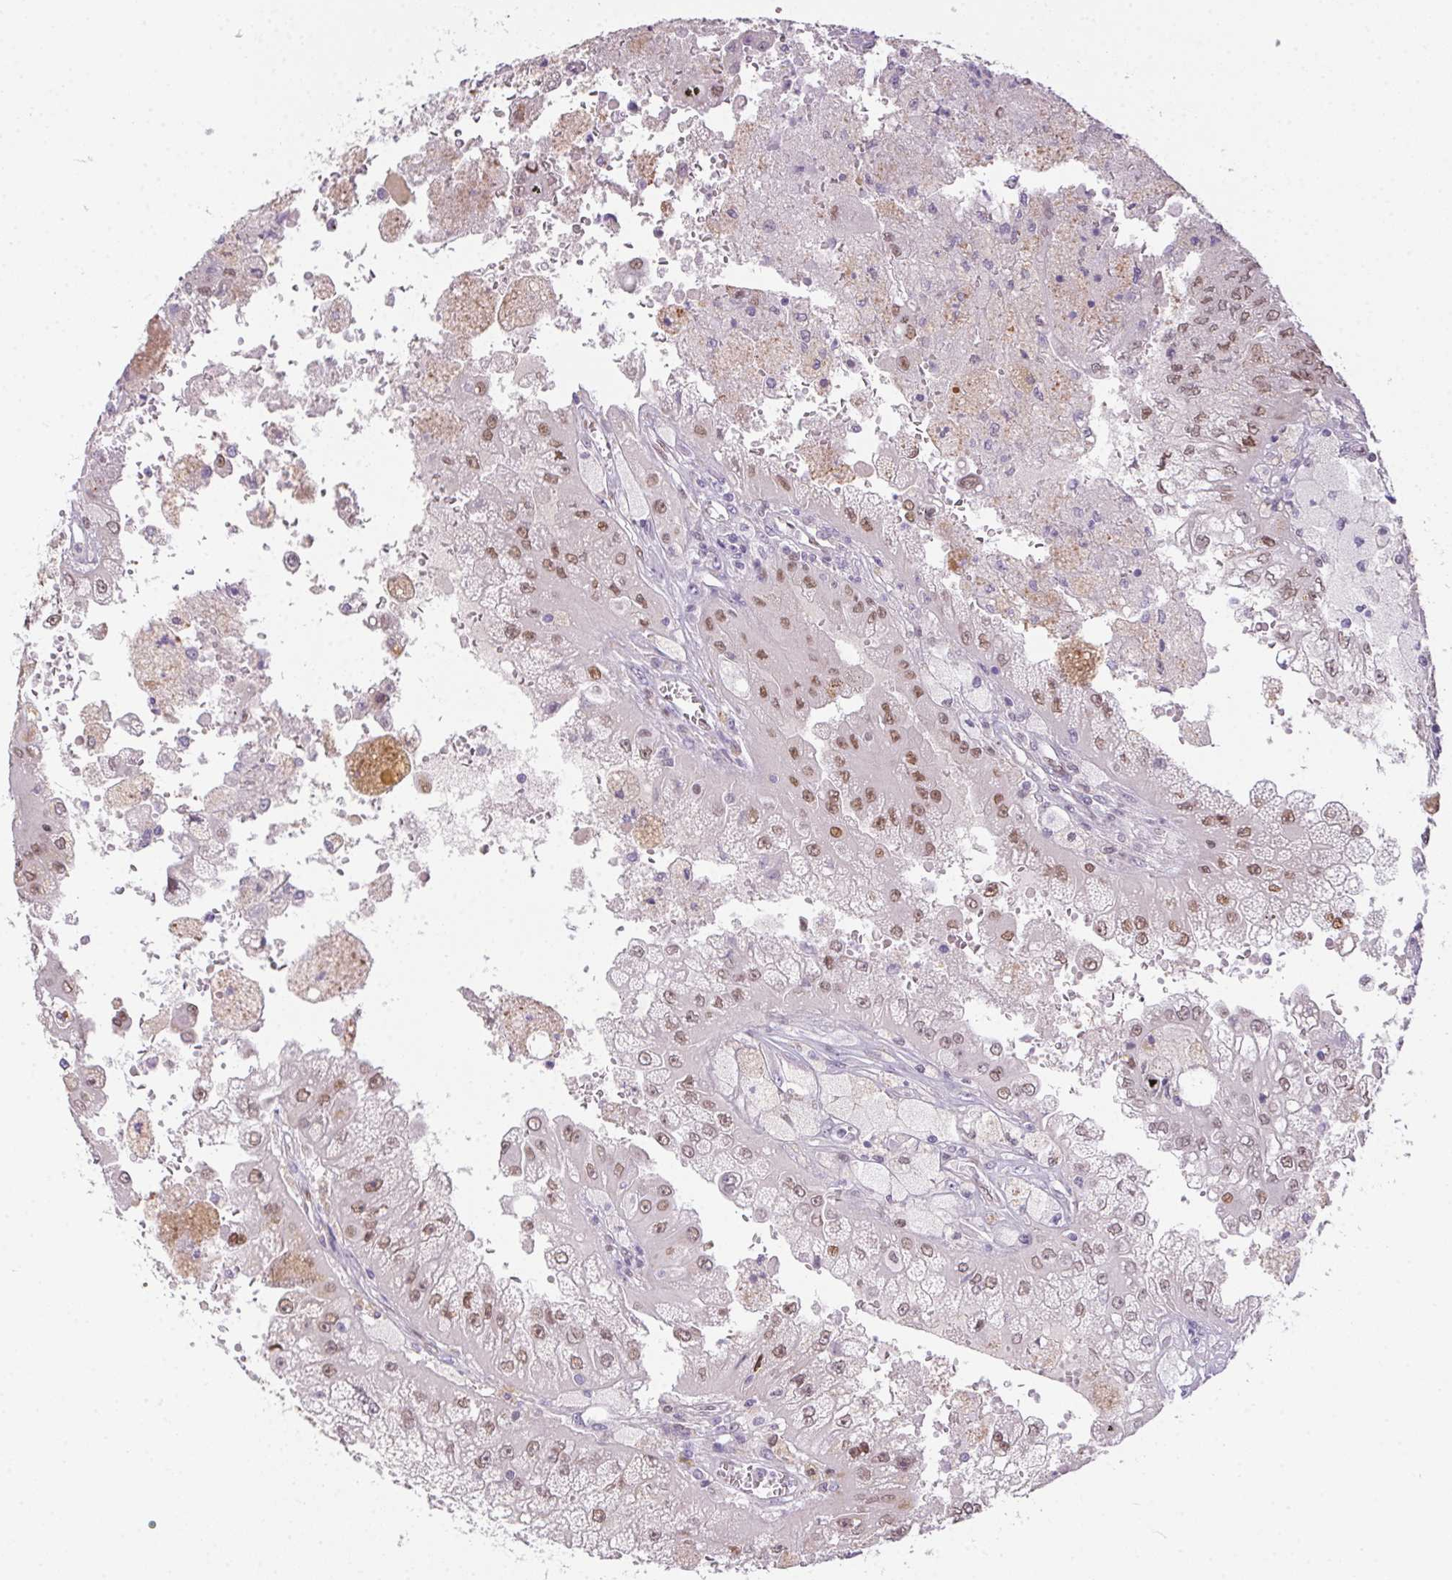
{"staining": {"intensity": "moderate", "quantity": ">75%", "location": "nuclear"}, "tissue": "renal cancer", "cell_type": "Tumor cells", "image_type": "cancer", "snomed": [{"axis": "morphology", "description": "Adenocarcinoma, NOS"}, {"axis": "topography", "description": "Kidney"}], "caption": "A brown stain highlights moderate nuclear staining of a protein in human adenocarcinoma (renal) tumor cells.", "gene": "SP9", "patient": {"sex": "male", "age": 58}}